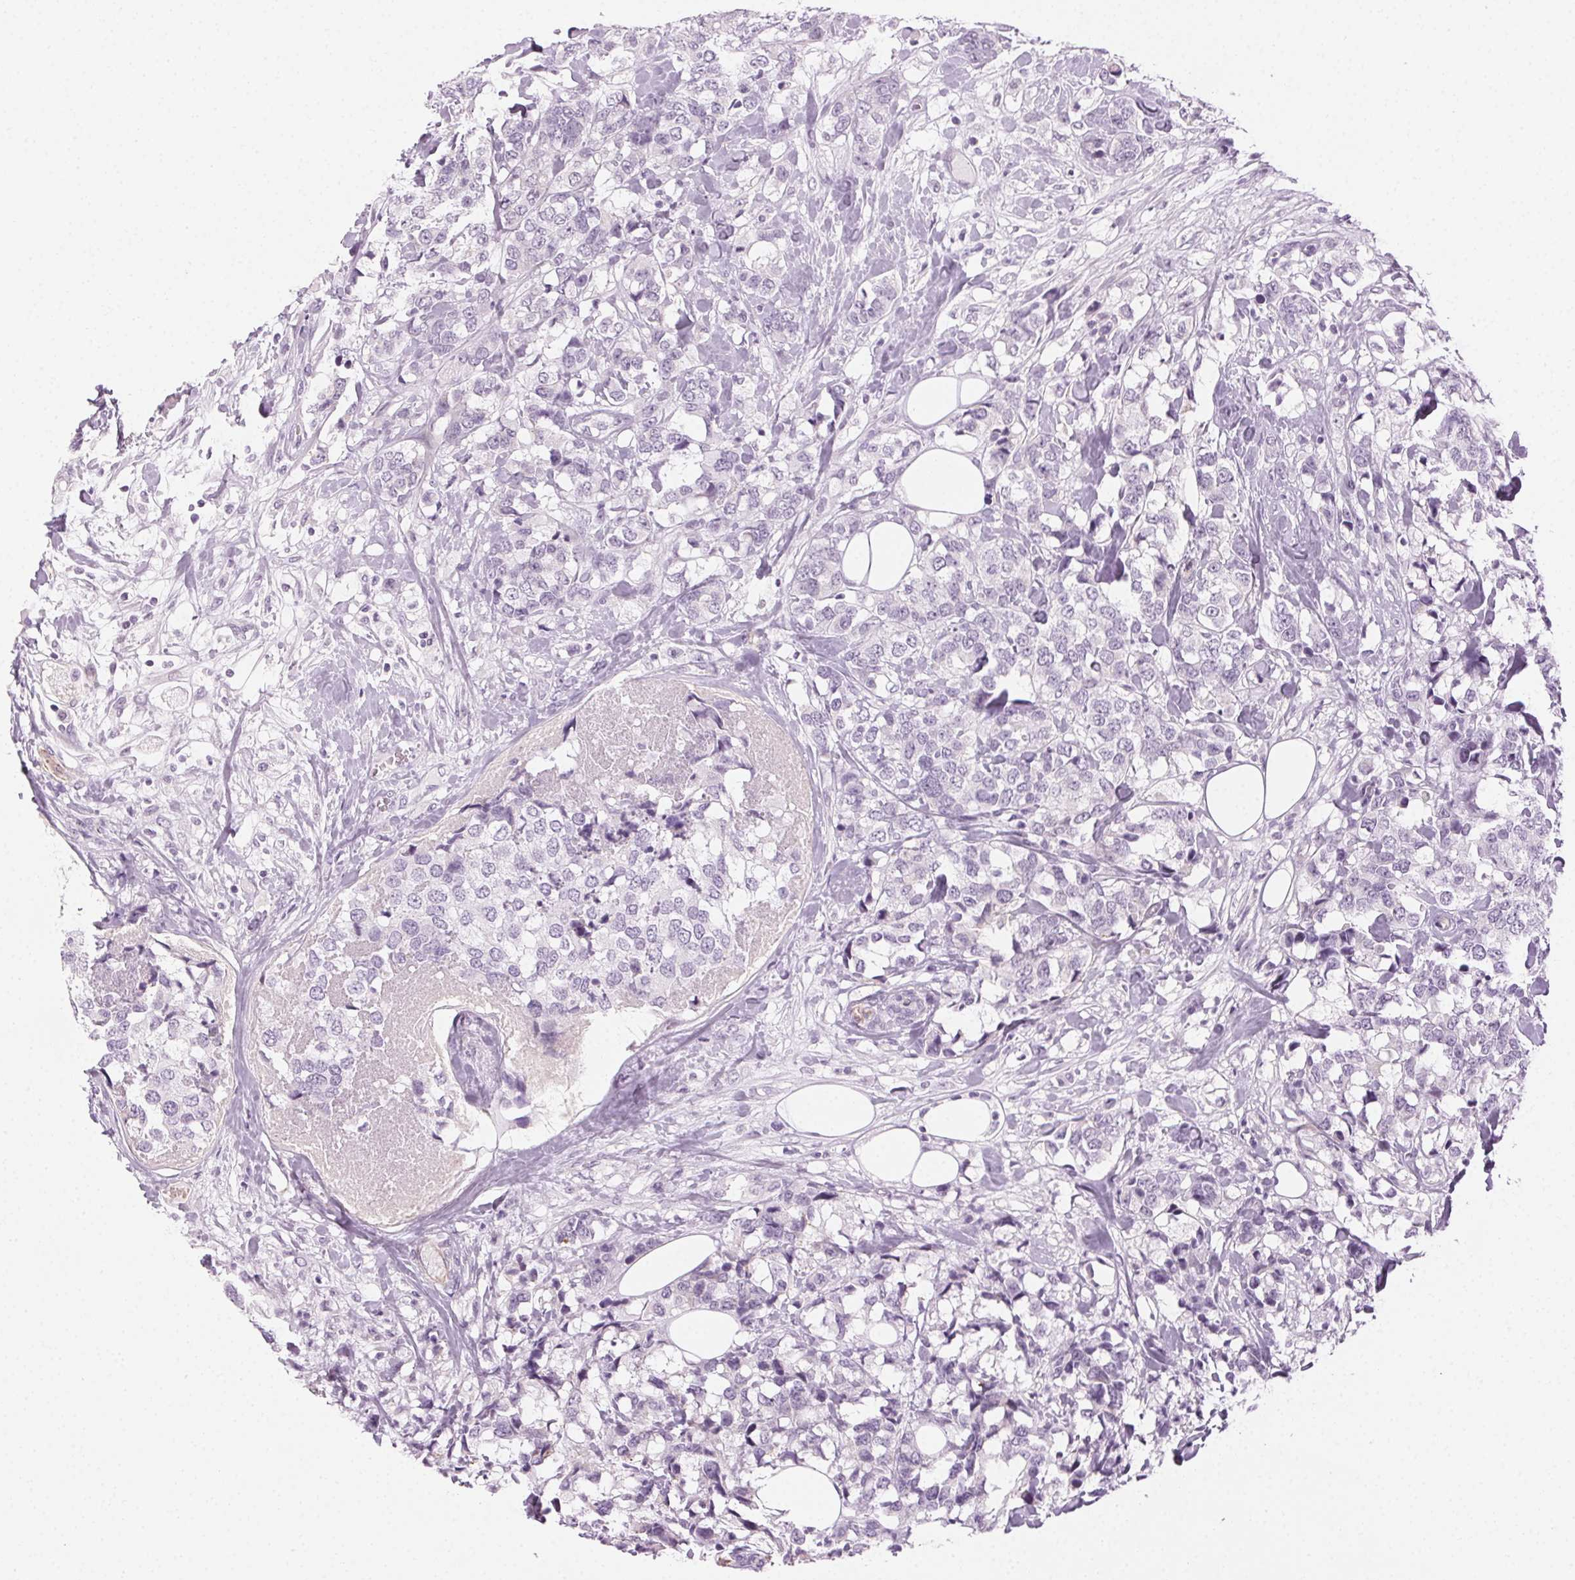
{"staining": {"intensity": "negative", "quantity": "none", "location": "none"}, "tissue": "breast cancer", "cell_type": "Tumor cells", "image_type": "cancer", "snomed": [{"axis": "morphology", "description": "Lobular carcinoma"}, {"axis": "topography", "description": "Breast"}], "caption": "IHC histopathology image of neoplastic tissue: breast cancer stained with DAB displays no significant protein expression in tumor cells.", "gene": "AIF1L", "patient": {"sex": "female", "age": 59}}